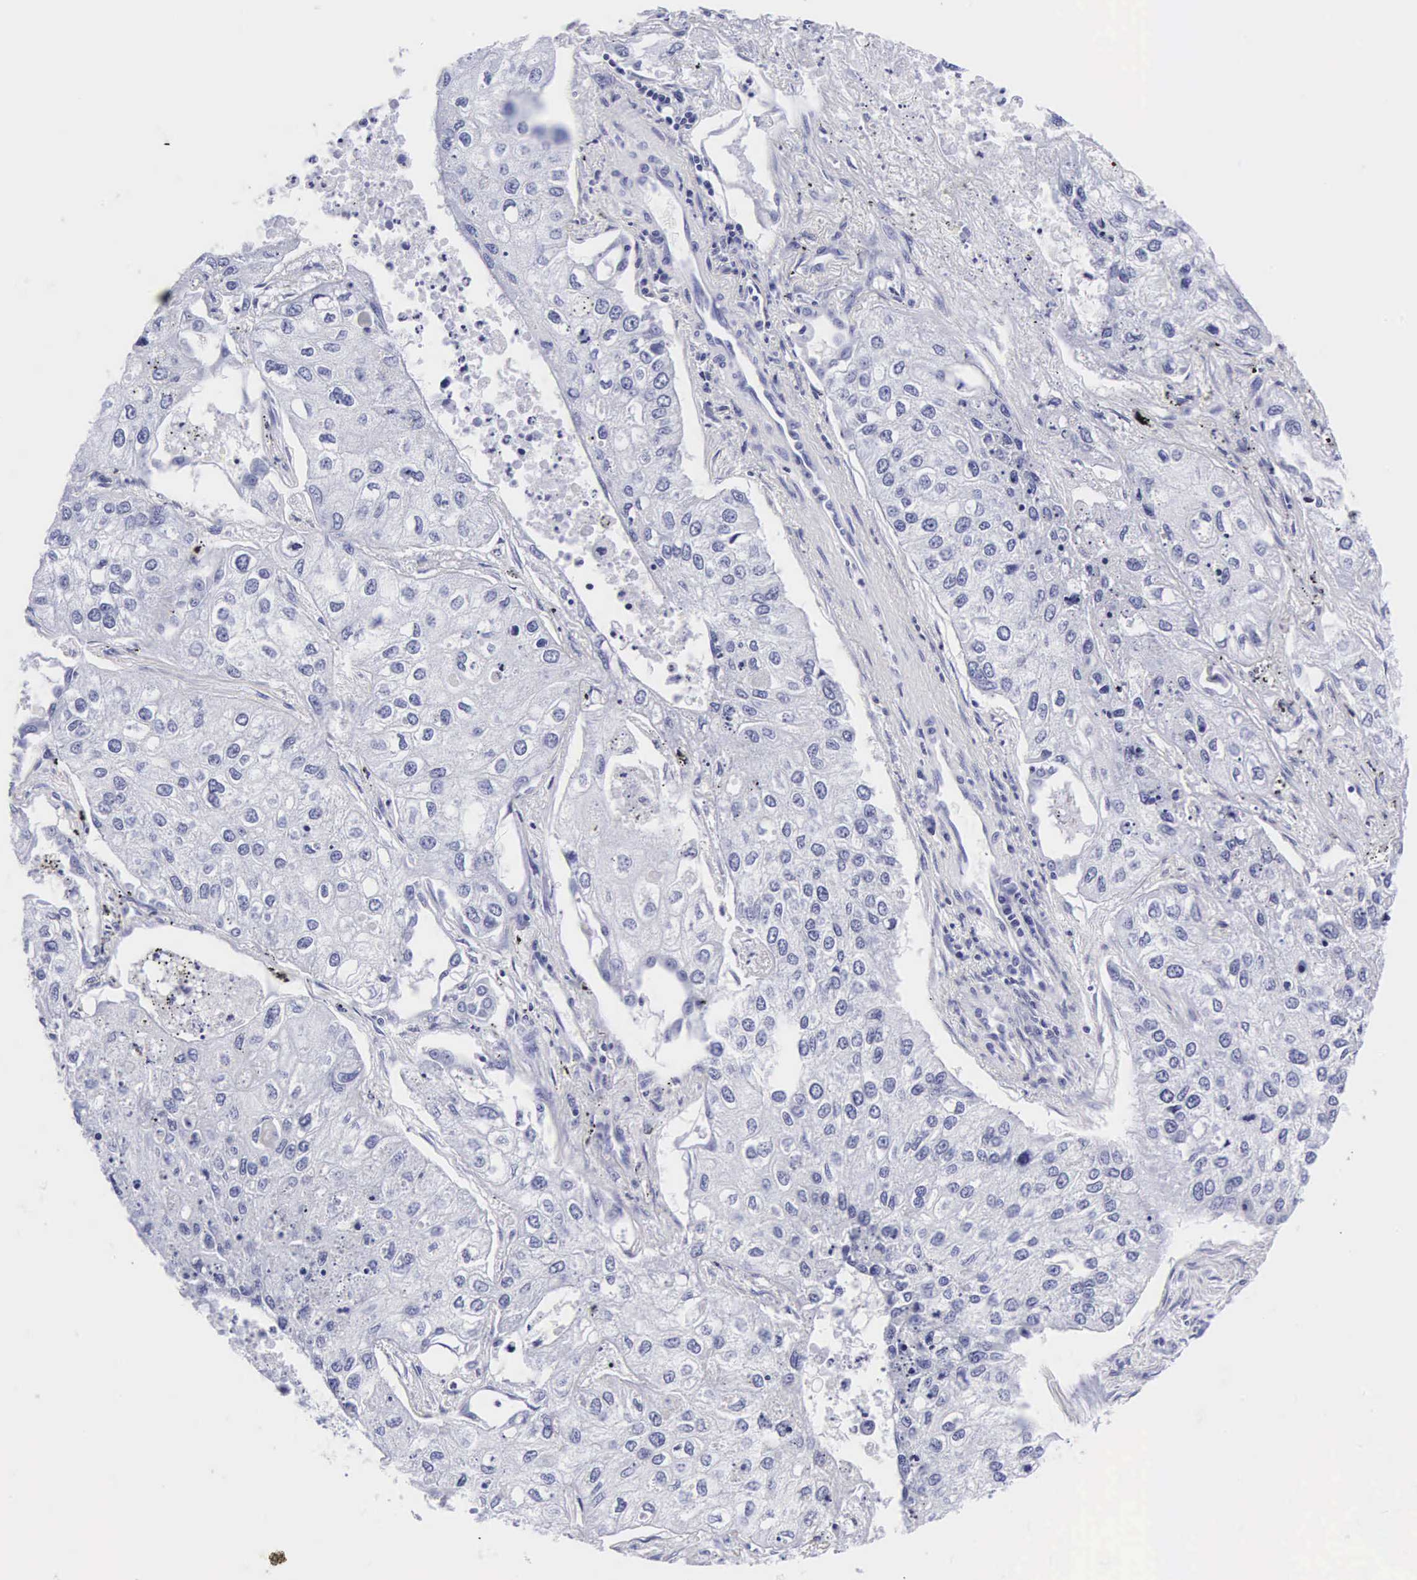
{"staining": {"intensity": "negative", "quantity": "none", "location": "none"}, "tissue": "lung cancer", "cell_type": "Tumor cells", "image_type": "cancer", "snomed": [{"axis": "morphology", "description": "Squamous cell carcinoma, NOS"}, {"axis": "topography", "description": "Lung"}], "caption": "Human lung cancer (squamous cell carcinoma) stained for a protein using immunohistochemistry (IHC) displays no staining in tumor cells.", "gene": "INS", "patient": {"sex": "male", "age": 75}}